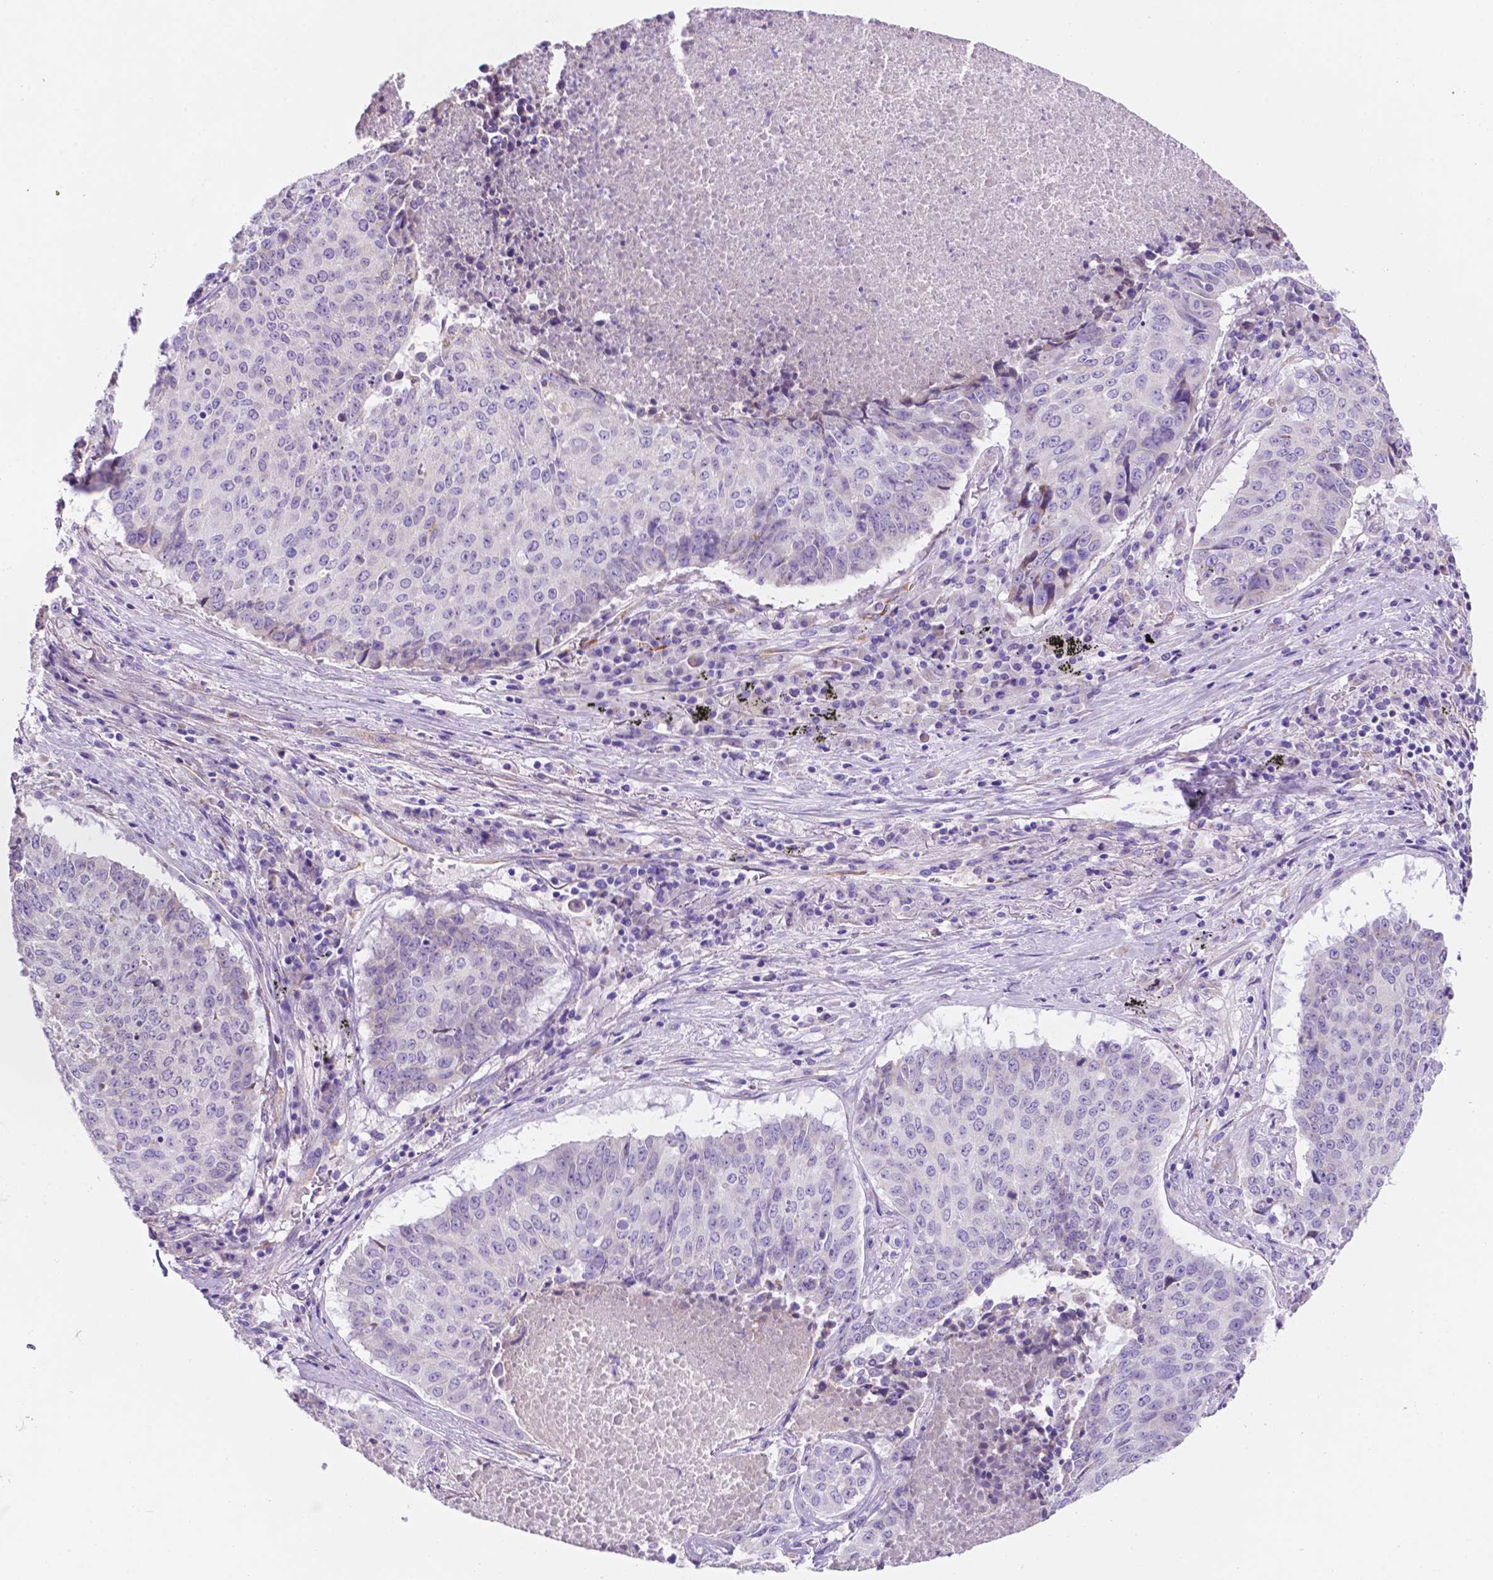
{"staining": {"intensity": "negative", "quantity": "none", "location": "none"}, "tissue": "lung cancer", "cell_type": "Tumor cells", "image_type": "cancer", "snomed": [{"axis": "morphology", "description": "Normal tissue, NOS"}, {"axis": "morphology", "description": "Squamous cell carcinoma, NOS"}, {"axis": "topography", "description": "Bronchus"}, {"axis": "topography", "description": "Lung"}], "caption": "Histopathology image shows no significant protein positivity in tumor cells of lung cancer.", "gene": "CEACAM7", "patient": {"sex": "male", "age": 64}}